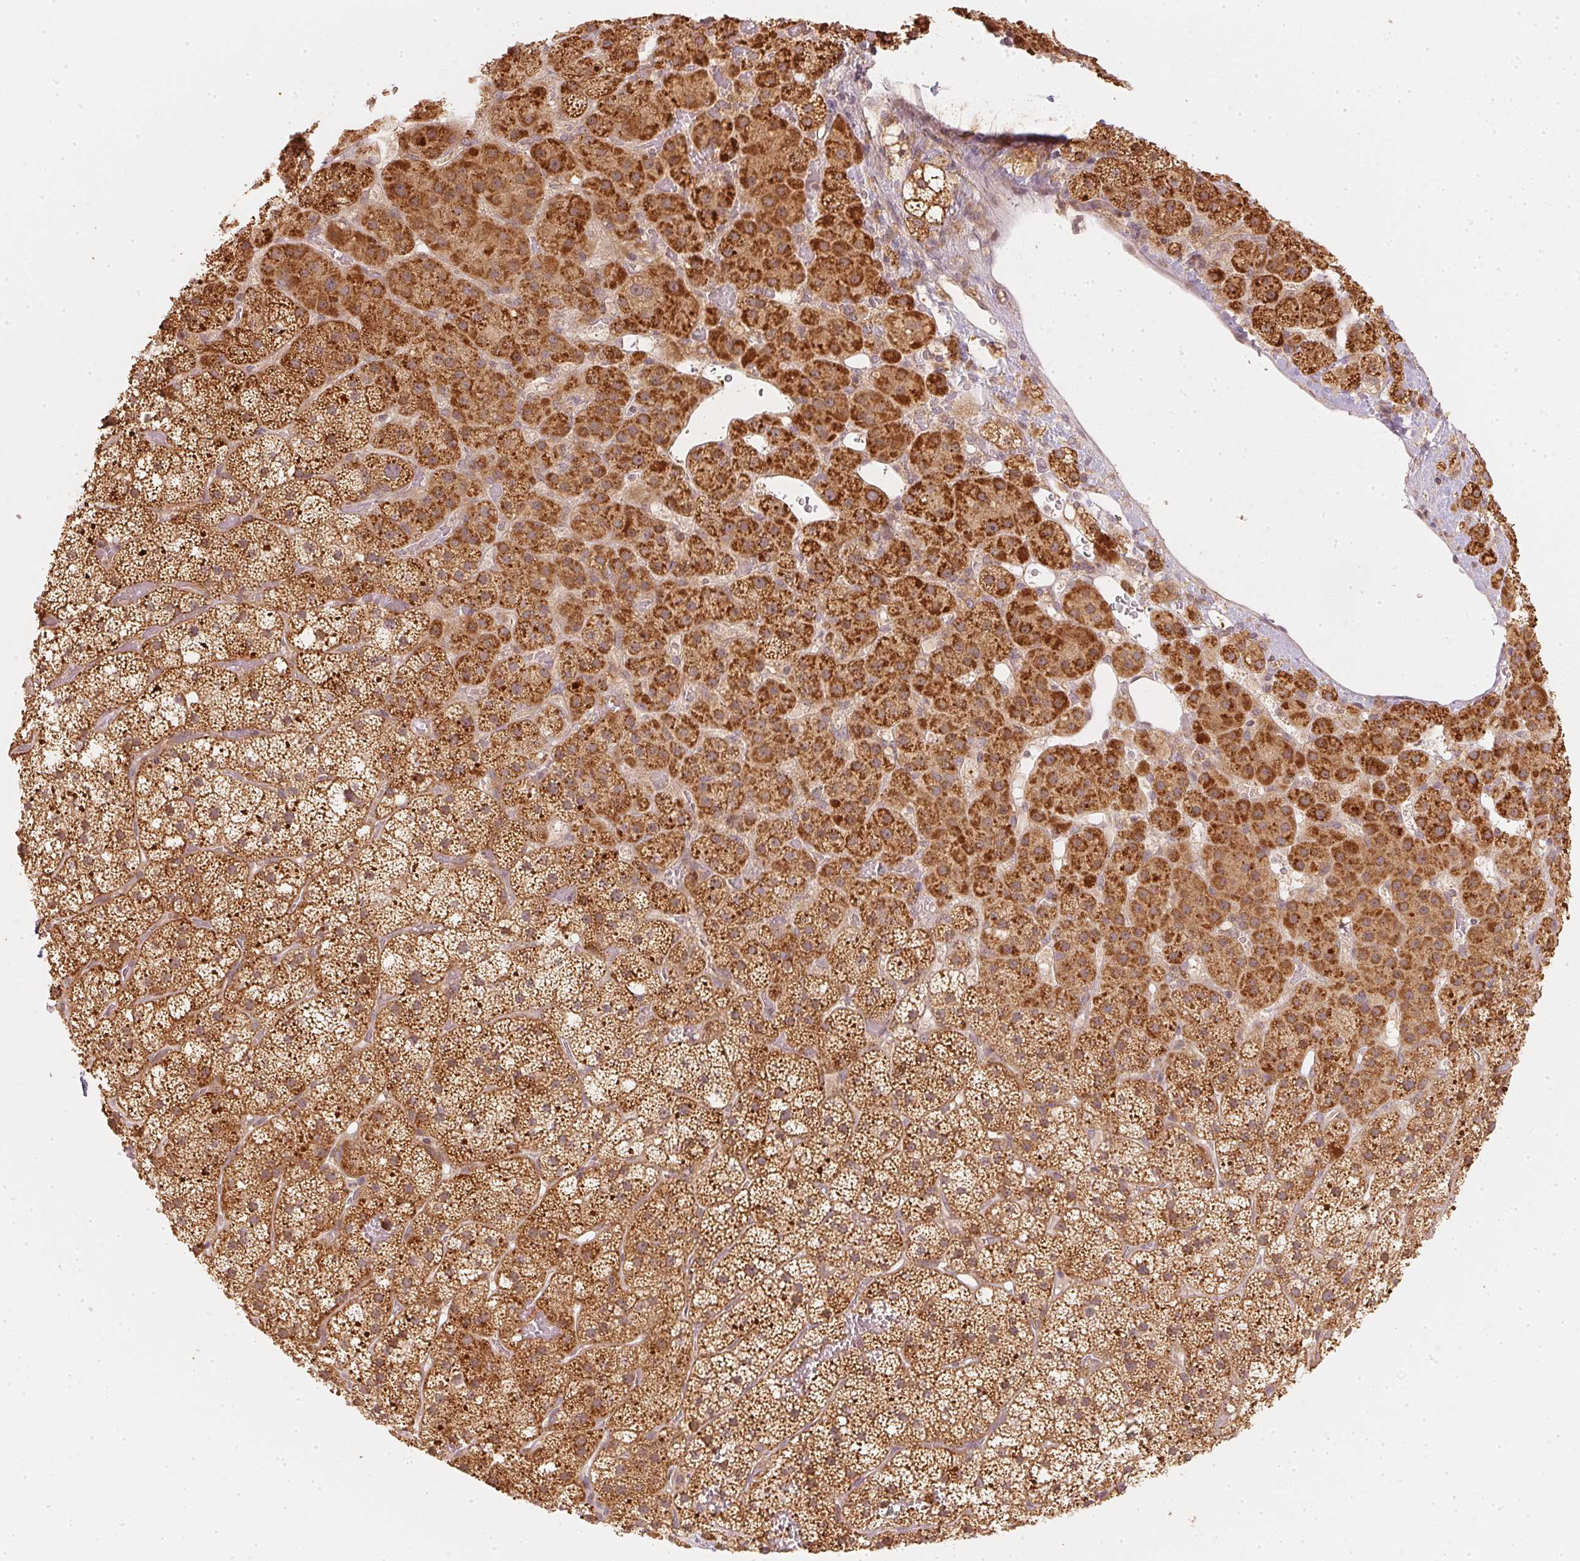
{"staining": {"intensity": "strong", "quantity": ">75%", "location": "cytoplasmic/membranous,nuclear"}, "tissue": "adrenal gland", "cell_type": "Glandular cells", "image_type": "normal", "snomed": [{"axis": "morphology", "description": "Normal tissue, NOS"}, {"axis": "topography", "description": "Adrenal gland"}], "caption": "Adrenal gland stained with a brown dye exhibits strong cytoplasmic/membranous,nuclear positive positivity in about >75% of glandular cells.", "gene": "WDR54", "patient": {"sex": "male", "age": 53}}